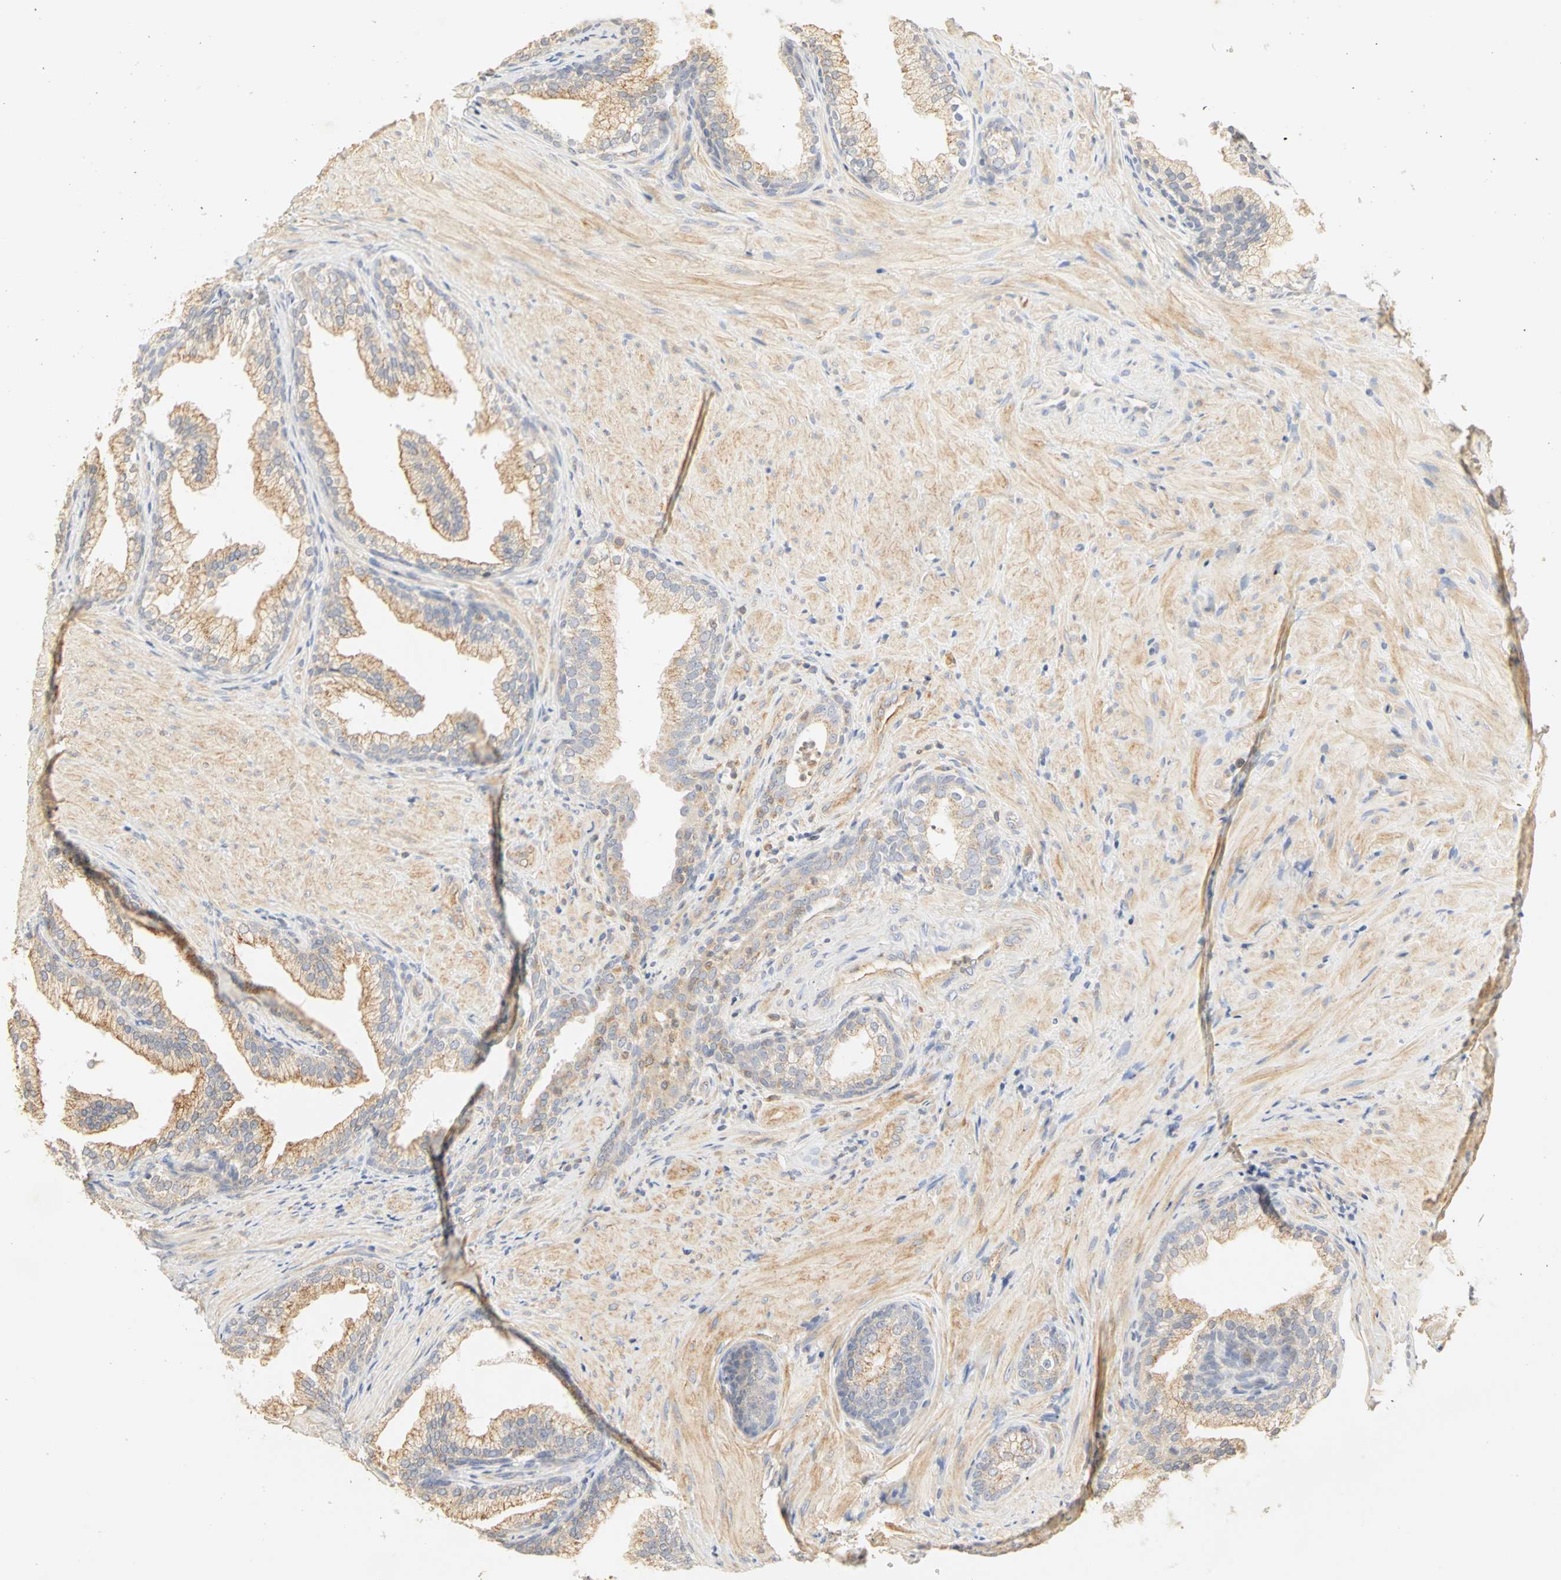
{"staining": {"intensity": "weak", "quantity": ">75%", "location": "cytoplasmic/membranous"}, "tissue": "prostate", "cell_type": "Glandular cells", "image_type": "normal", "snomed": [{"axis": "morphology", "description": "Normal tissue, NOS"}, {"axis": "topography", "description": "Prostate"}], "caption": "This image shows immunohistochemistry (IHC) staining of benign human prostate, with low weak cytoplasmic/membranous expression in about >75% of glandular cells.", "gene": "GNRH2", "patient": {"sex": "male", "age": 76}}